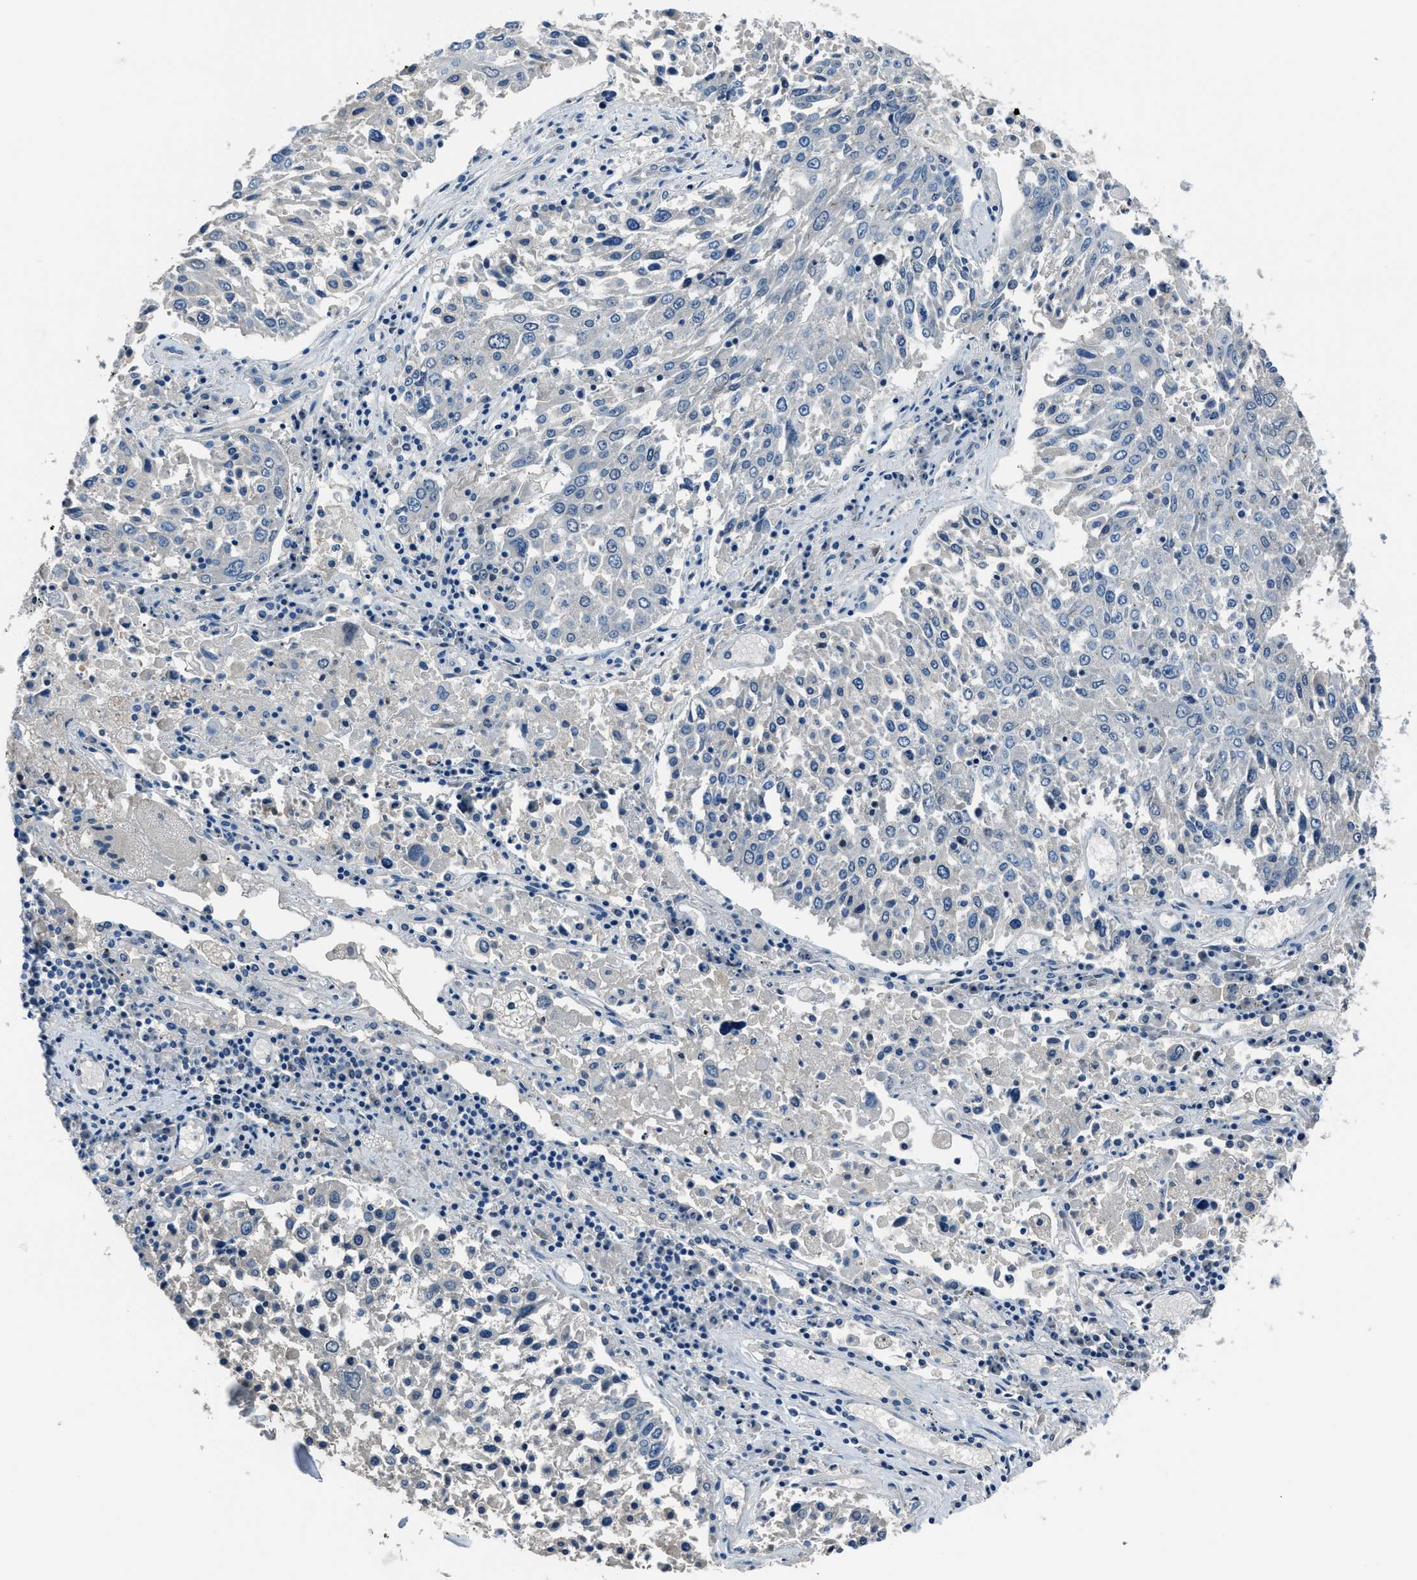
{"staining": {"intensity": "negative", "quantity": "none", "location": "none"}, "tissue": "lung cancer", "cell_type": "Tumor cells", "image_type": "cancer", "snomed": [{"axis": "morphology", "description": "Squamous cell carcinoma, NOS"}, {"axis": "topography", "description": "Lung"}], "caption": "An IHC micrograph of squamous cell carcinoma (lung) is shown. There is no staining in tumor cells of squamous cell carcinoma (lung).", "gene": "DUSP19", "patient": {"sex": "male", "age": 65}}